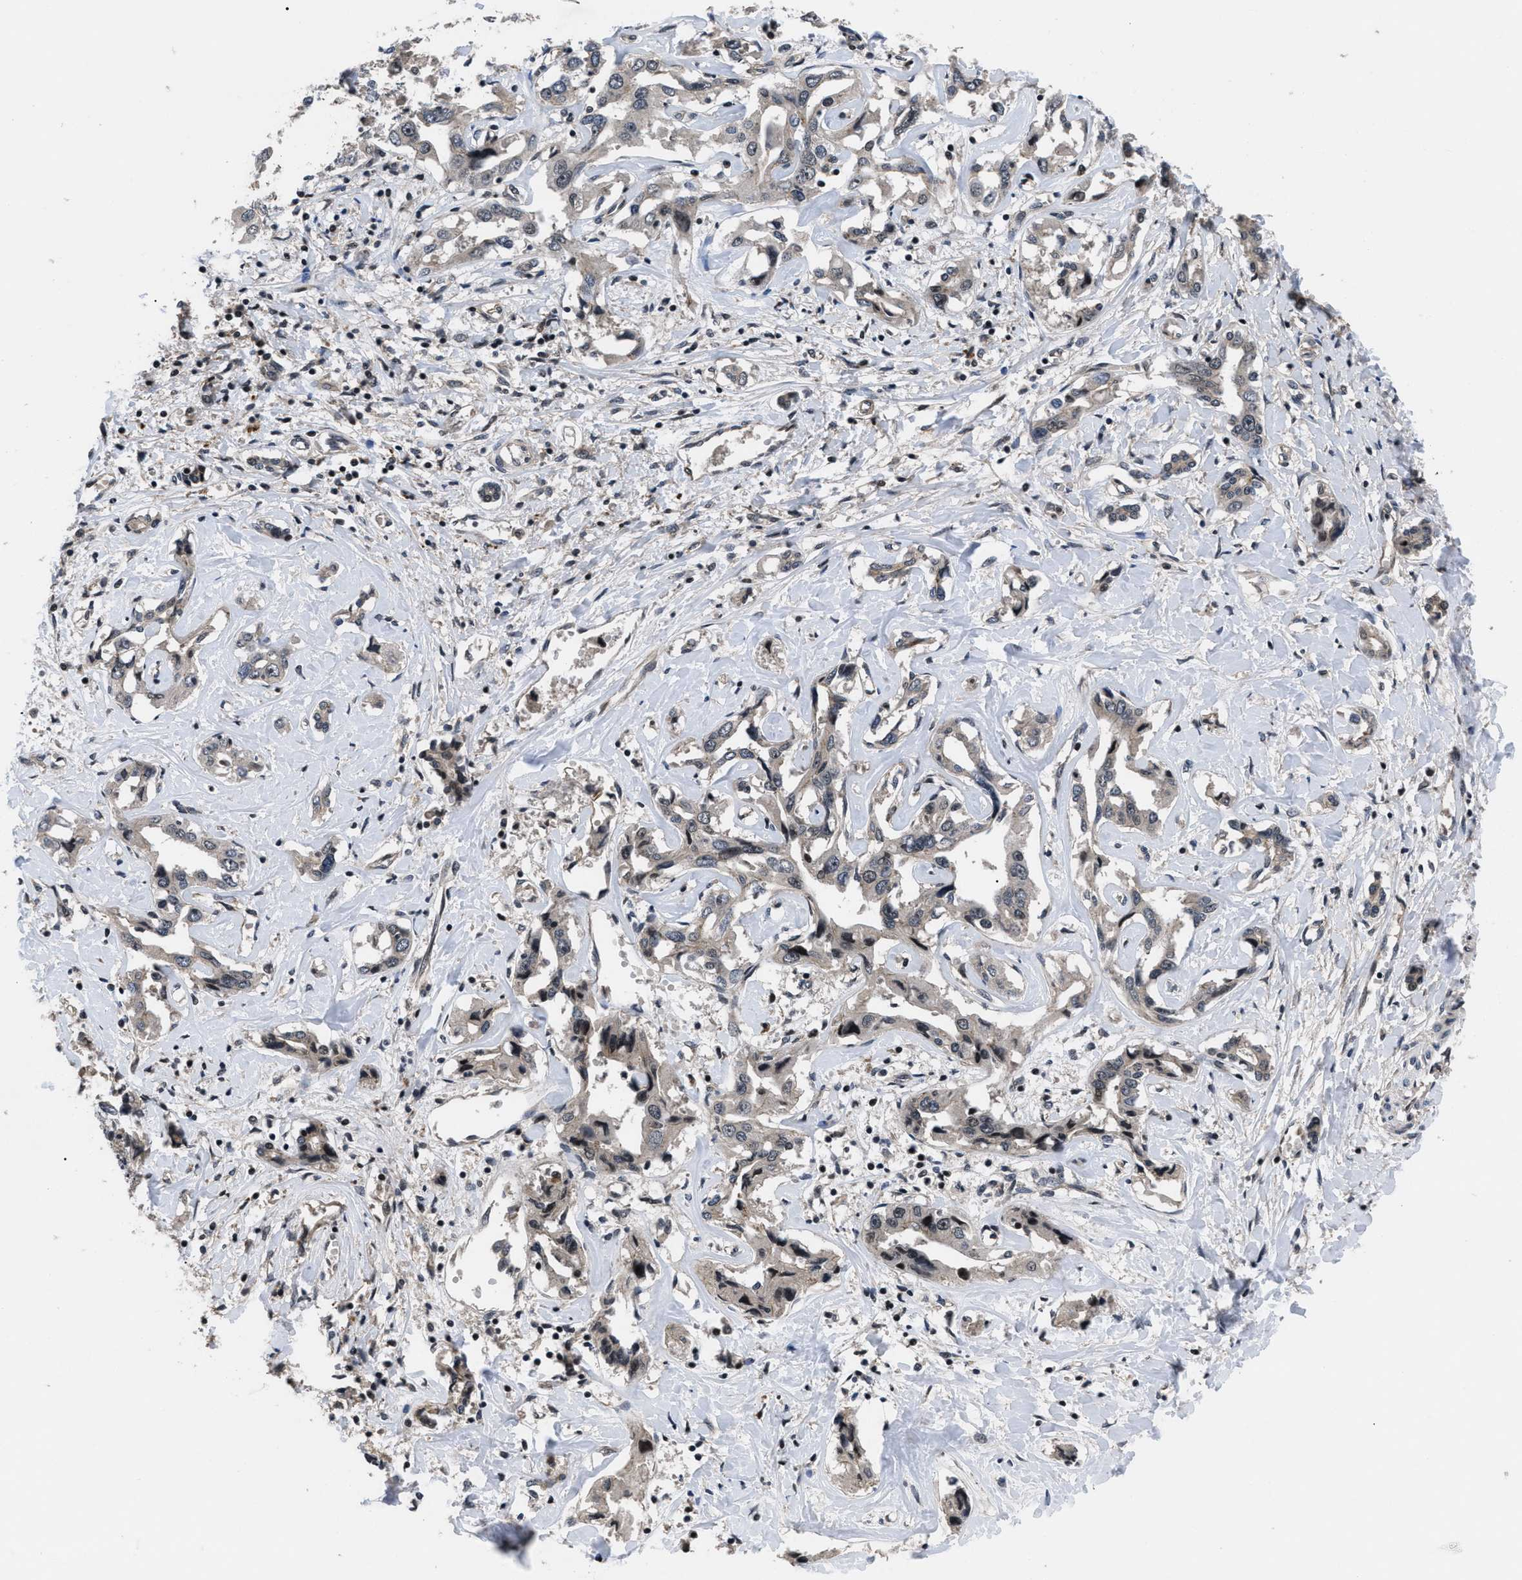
{"staining": {"intensity": "negative", "quantity": "none", "location": "none"}, "tissue": "liver cancer", "cell_type": "Tumor cells", "image_type": "cancer", "snomed": [{"axis": "morphology", "description": "Cholangiocarcinoma"}, {"axis": "topography", "description": "Liver"}], "caption": "High magnification brightfield microscopy of liver cancer (cholangiocarcinoma) stained with DAB (brown) and counterstained with hematoxylin (blue): tumor cells show no significant positivity.", "gene": "DNAJC14", "patient": {"sex": "male", "age": 59}}